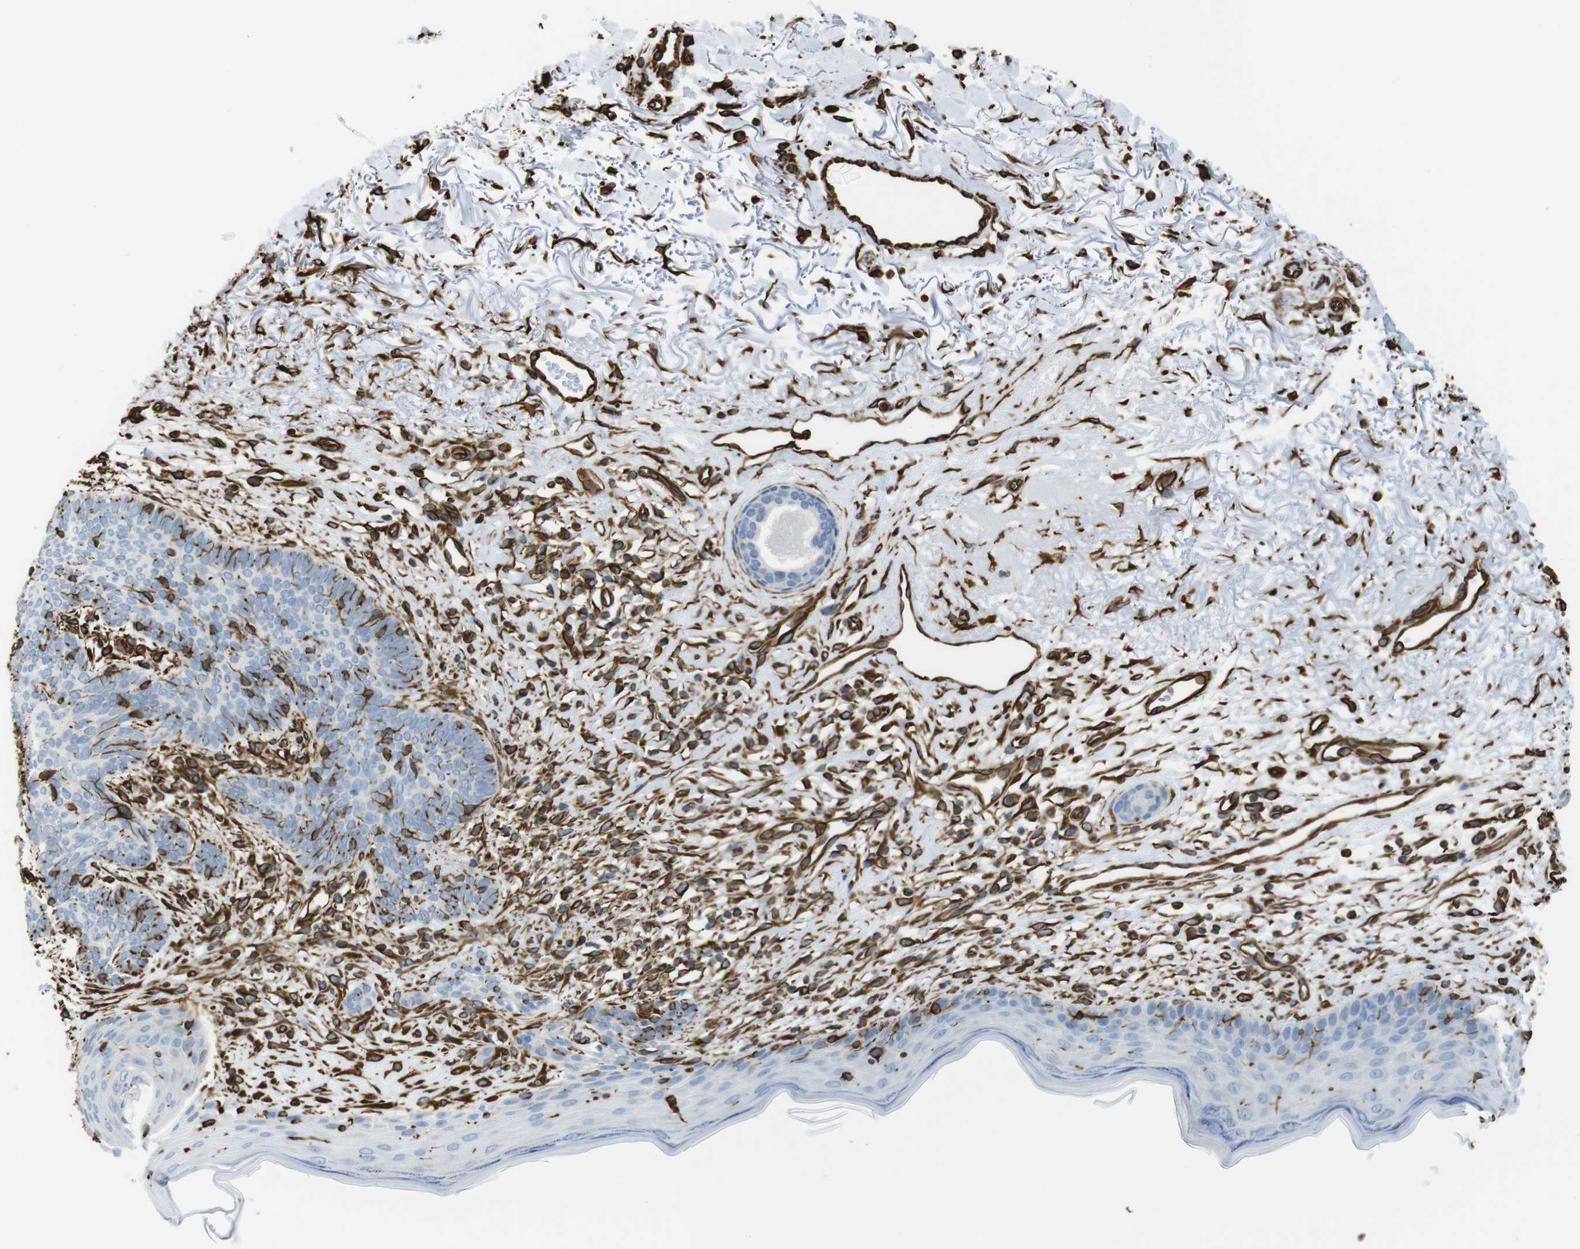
{"staining": {"intensity": "negative", "quantity": "none", "location": "none"}, "tissue": "skin cancer", "cell_type": "Tumor cells", "image_type": "cancer", "snomed": [{"axis": "morphology", "description": "Normal tissue, NOS"}, {"axis": "morphology", "description": "Basal cell carcinoma"}, {"axis": "topography", "description": "Skin"}], "caption": "Immunohistochemistry photomicrograph of human skin cancer stained for a protein (brown), which demonstrates no staining in tumor cells. Nuclei are stained in blue.", "gene": "RALGPS1", "patient": {"sex": "female", "age": 70}}